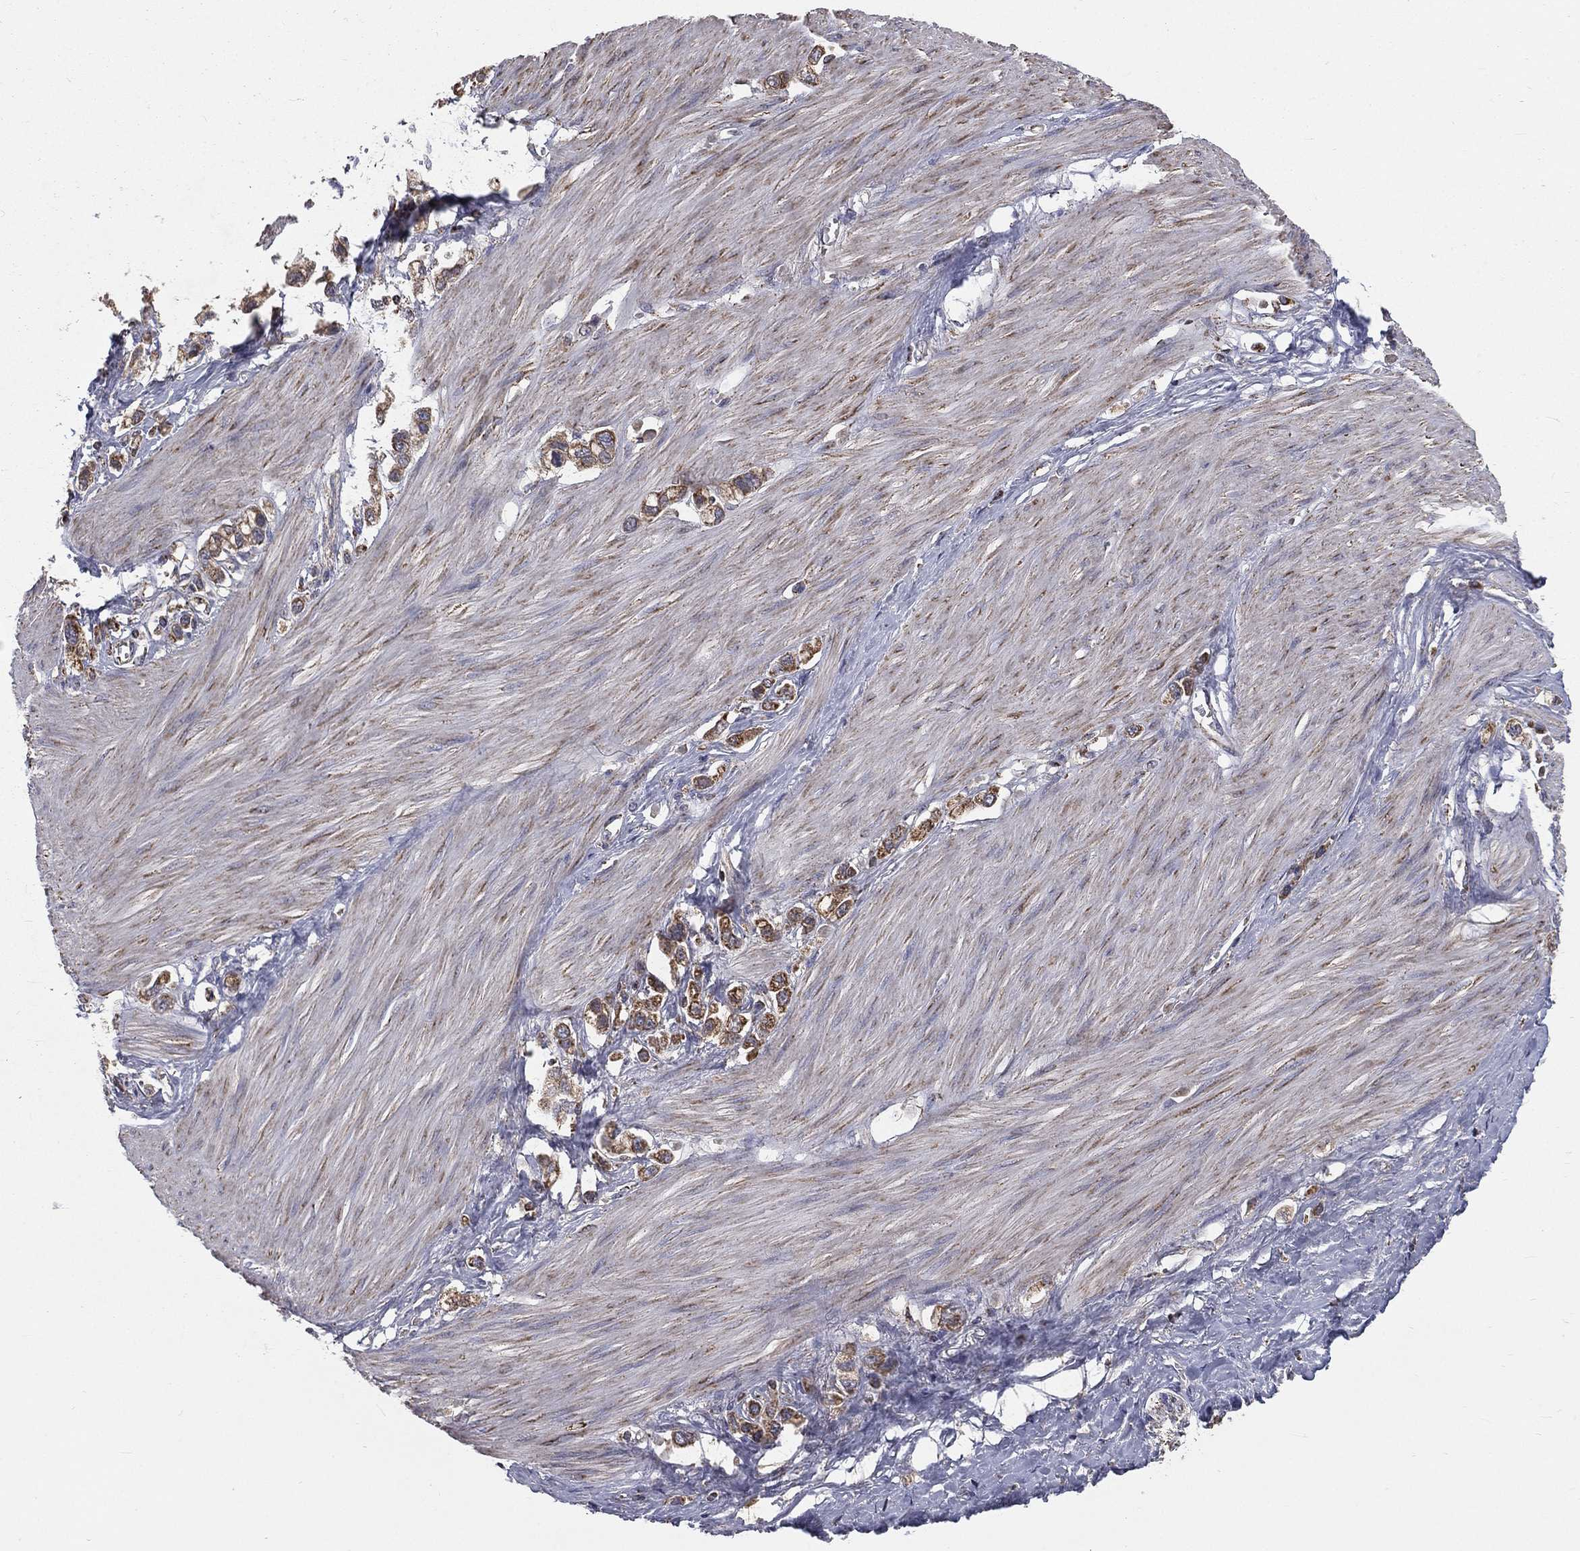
{"staining": {"intensity": "moderate", "quantity": "25%-75%", "location": "cytoplasmic/membranous"}, "tissue": "stomach cancer", "cell_type": "Tumor cells", "image_type": "cancer", "snomed": [{"axis": "morphology", "description": "Normal tissue, NOS"}, {"axis": "morphology", "description": "Adenocarcinoma, NOS"}, {"axis": "morphology", "description": "Adenocarcinoma, High grade"}, {"axis": "topography", "description": "Stomach, upper"}, {"axis": "topography", "description": "Stomach"}], "caption": "Adenocarcinoma (high-grade) (stomach) was stained to show a protein in brown. There is medium levels of moderate cytoplasmic/membranous expression in about 25%-75% of tumor cells. Using DAB (brown) and hematoxylin (blue) stains, captured at high magnification using brightfield microscopy.", "gene": "GPD1", "patient": {"sex": "female", "age": 65}}